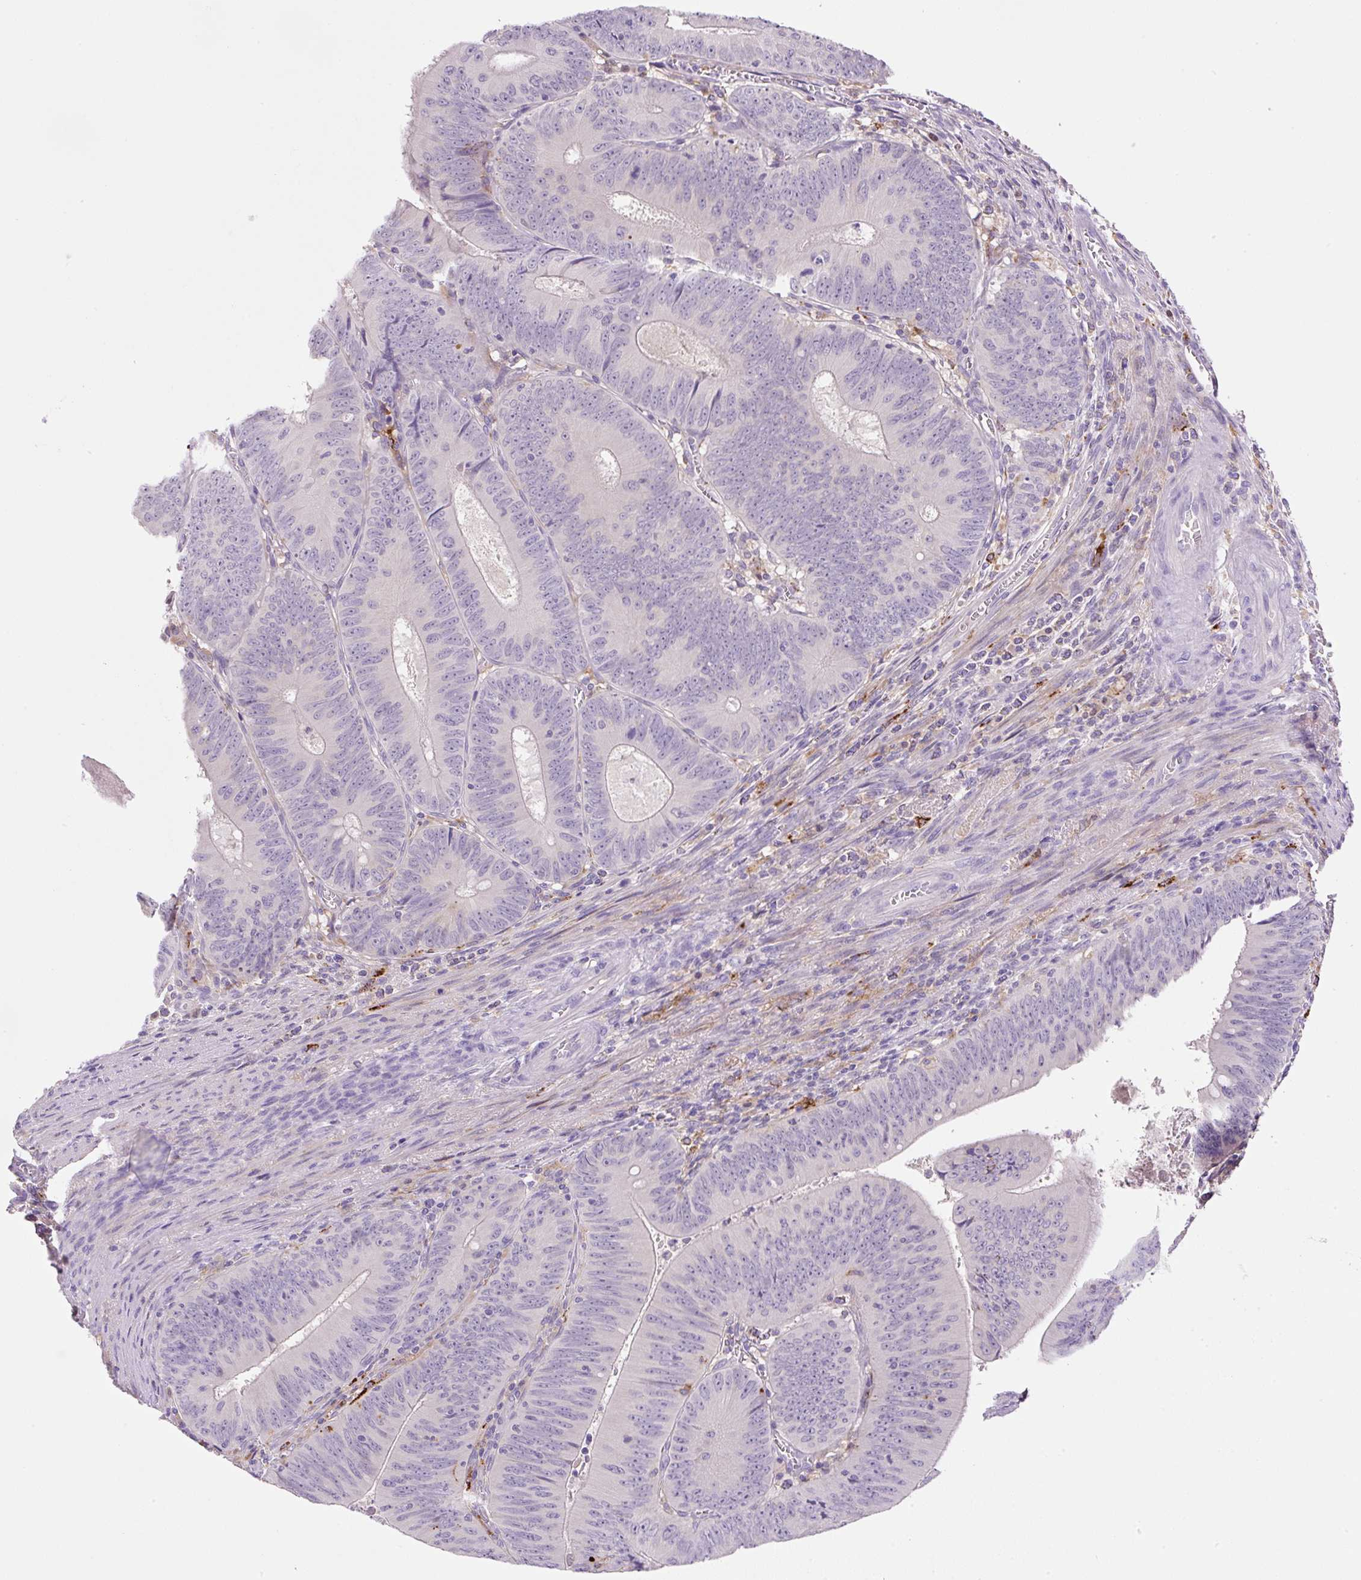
{"staining": {"intensity": "negative", "quantity": "none", "location": "none"}, "tissue": "colorectal cancer", "cell_type": "Tumor cells", "image_type": "cancer", "snomed": [{"axis": "morphology", "description": "Adenocarcinoma, NOS"}, {"axis": "topography", "description": "Rectum"}], "caption": "A high-resolution image shows IHC staining of colorectal adenocarcinoma, which reveals no significant positivity in tumor cells.", "gene": "TDRD15", "patient": {"sex": "female", "age": 72}}